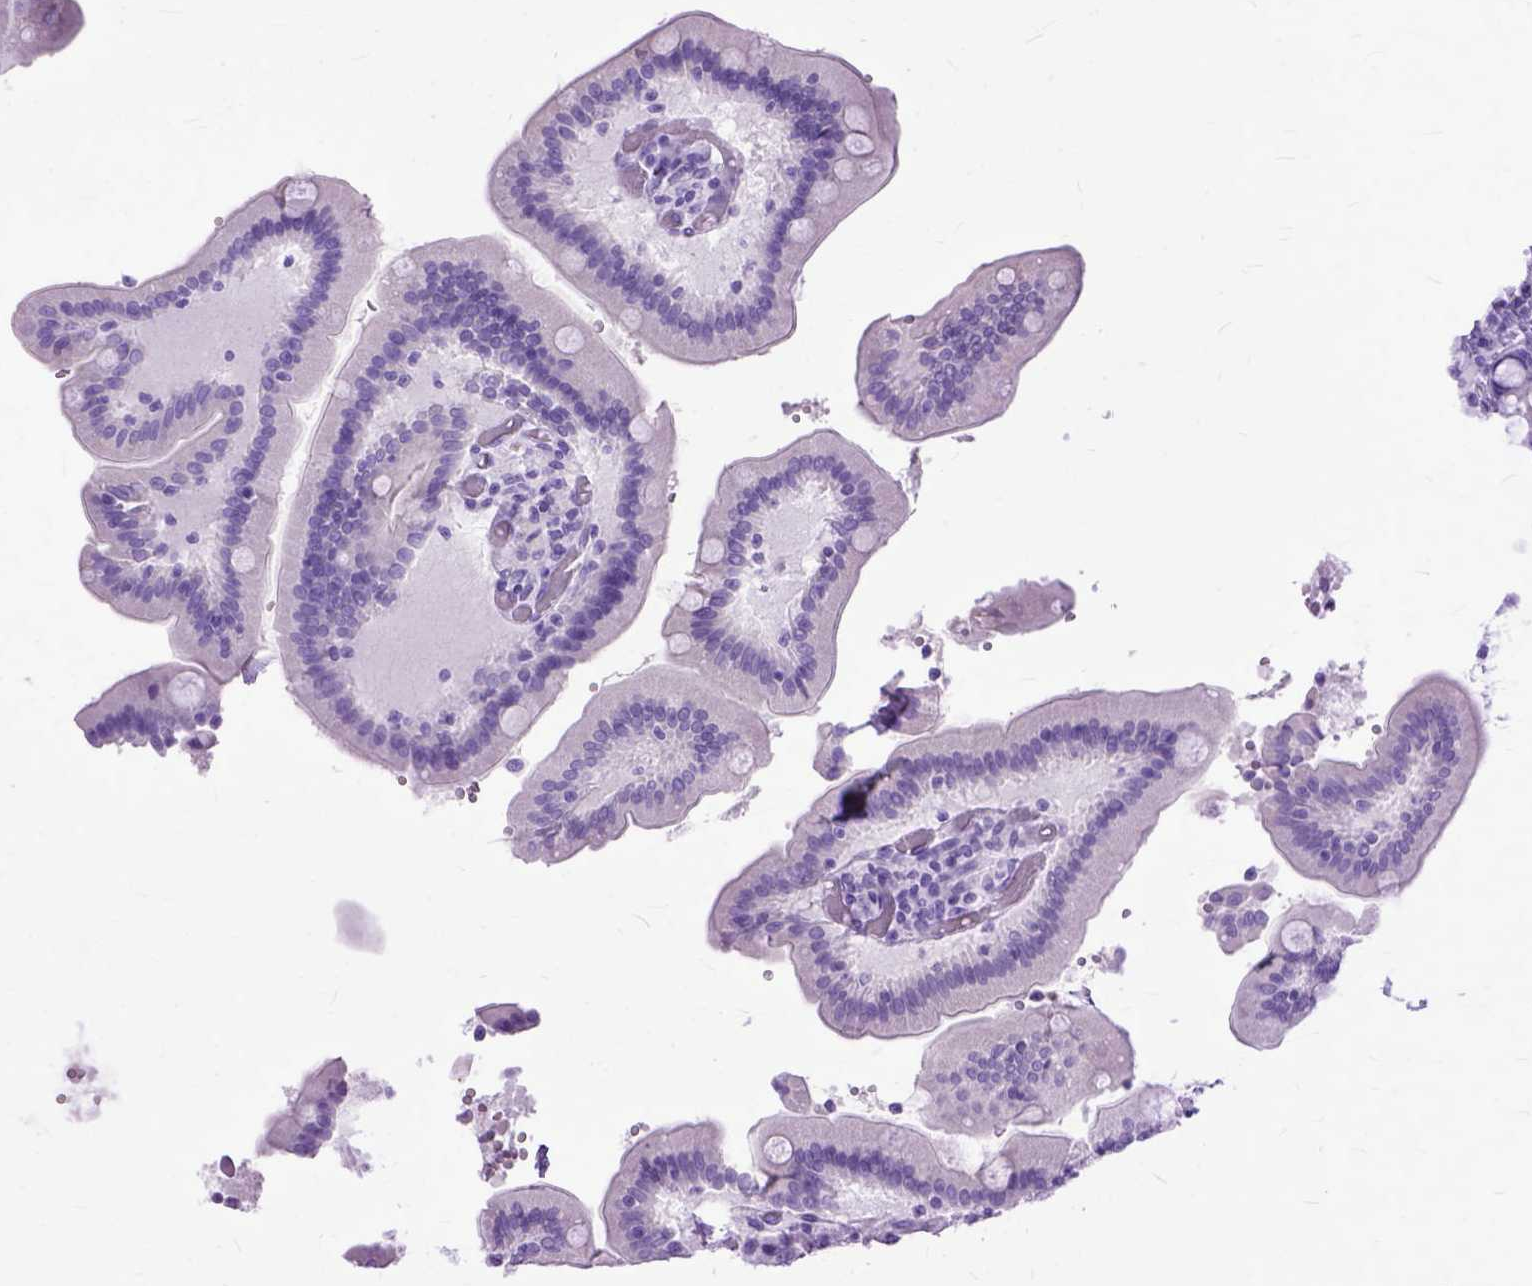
{"staining": {"intensity": "negative", "quantity": "none", "location": "none"}, "tissue": "duodenum", "cell_type": "Glandular cells", "image_type": "normal", "snomed": [{"axis": "morphology", "description": "Normal tissue, NOS"}, {"axis": "topography", "description": "Duodenum"}], "caption": "Immunohistochemistry (IHC) histopathology image of benign duodenum stained for a protein (brown), which displays no staining in glandular cells.", "gene": "GNGT1", "patient": {"sex": "female", "age": 62}}